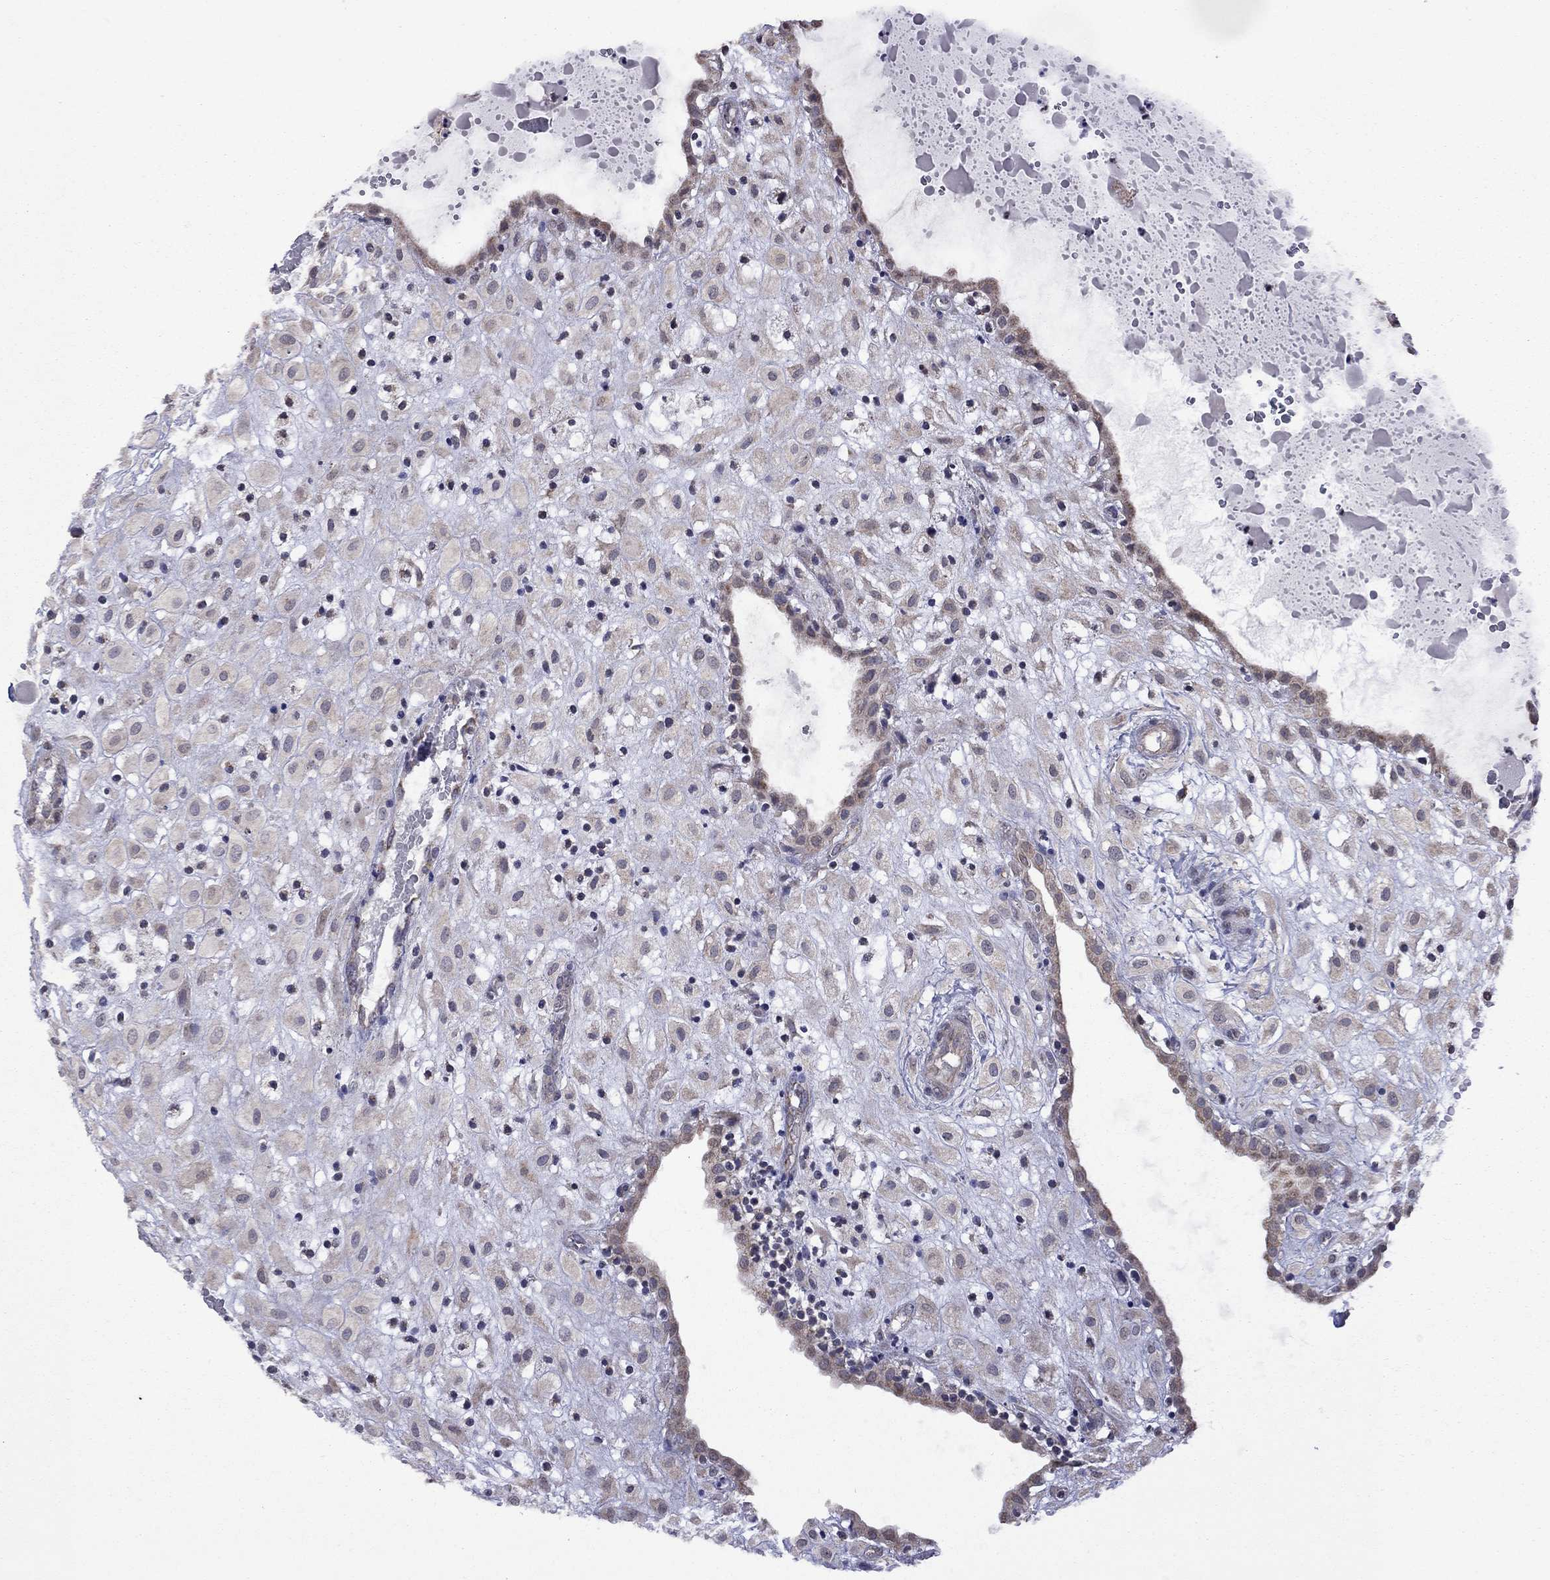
{"staining": {"intensity": "weak", "quantity": "25%-75%", "location": "cytoplasmic/membranous"}, "tissue": "placenta", "cell_type": "Decidual cells", "image_type": "normal", "snomed": [{"axis": "morphology", "description": "Normal tissue, NOS"}, {"axis": "topography", "description": "Placenta"}], "caption": "Immunohistochemical staining of benign placenta shows low levels of weak cytoplasmic/membranous staining in approximately 25%-75% of decidual cells.", "gene": "NDUFB1", "patient": {"sex": "female", "age": 24}}